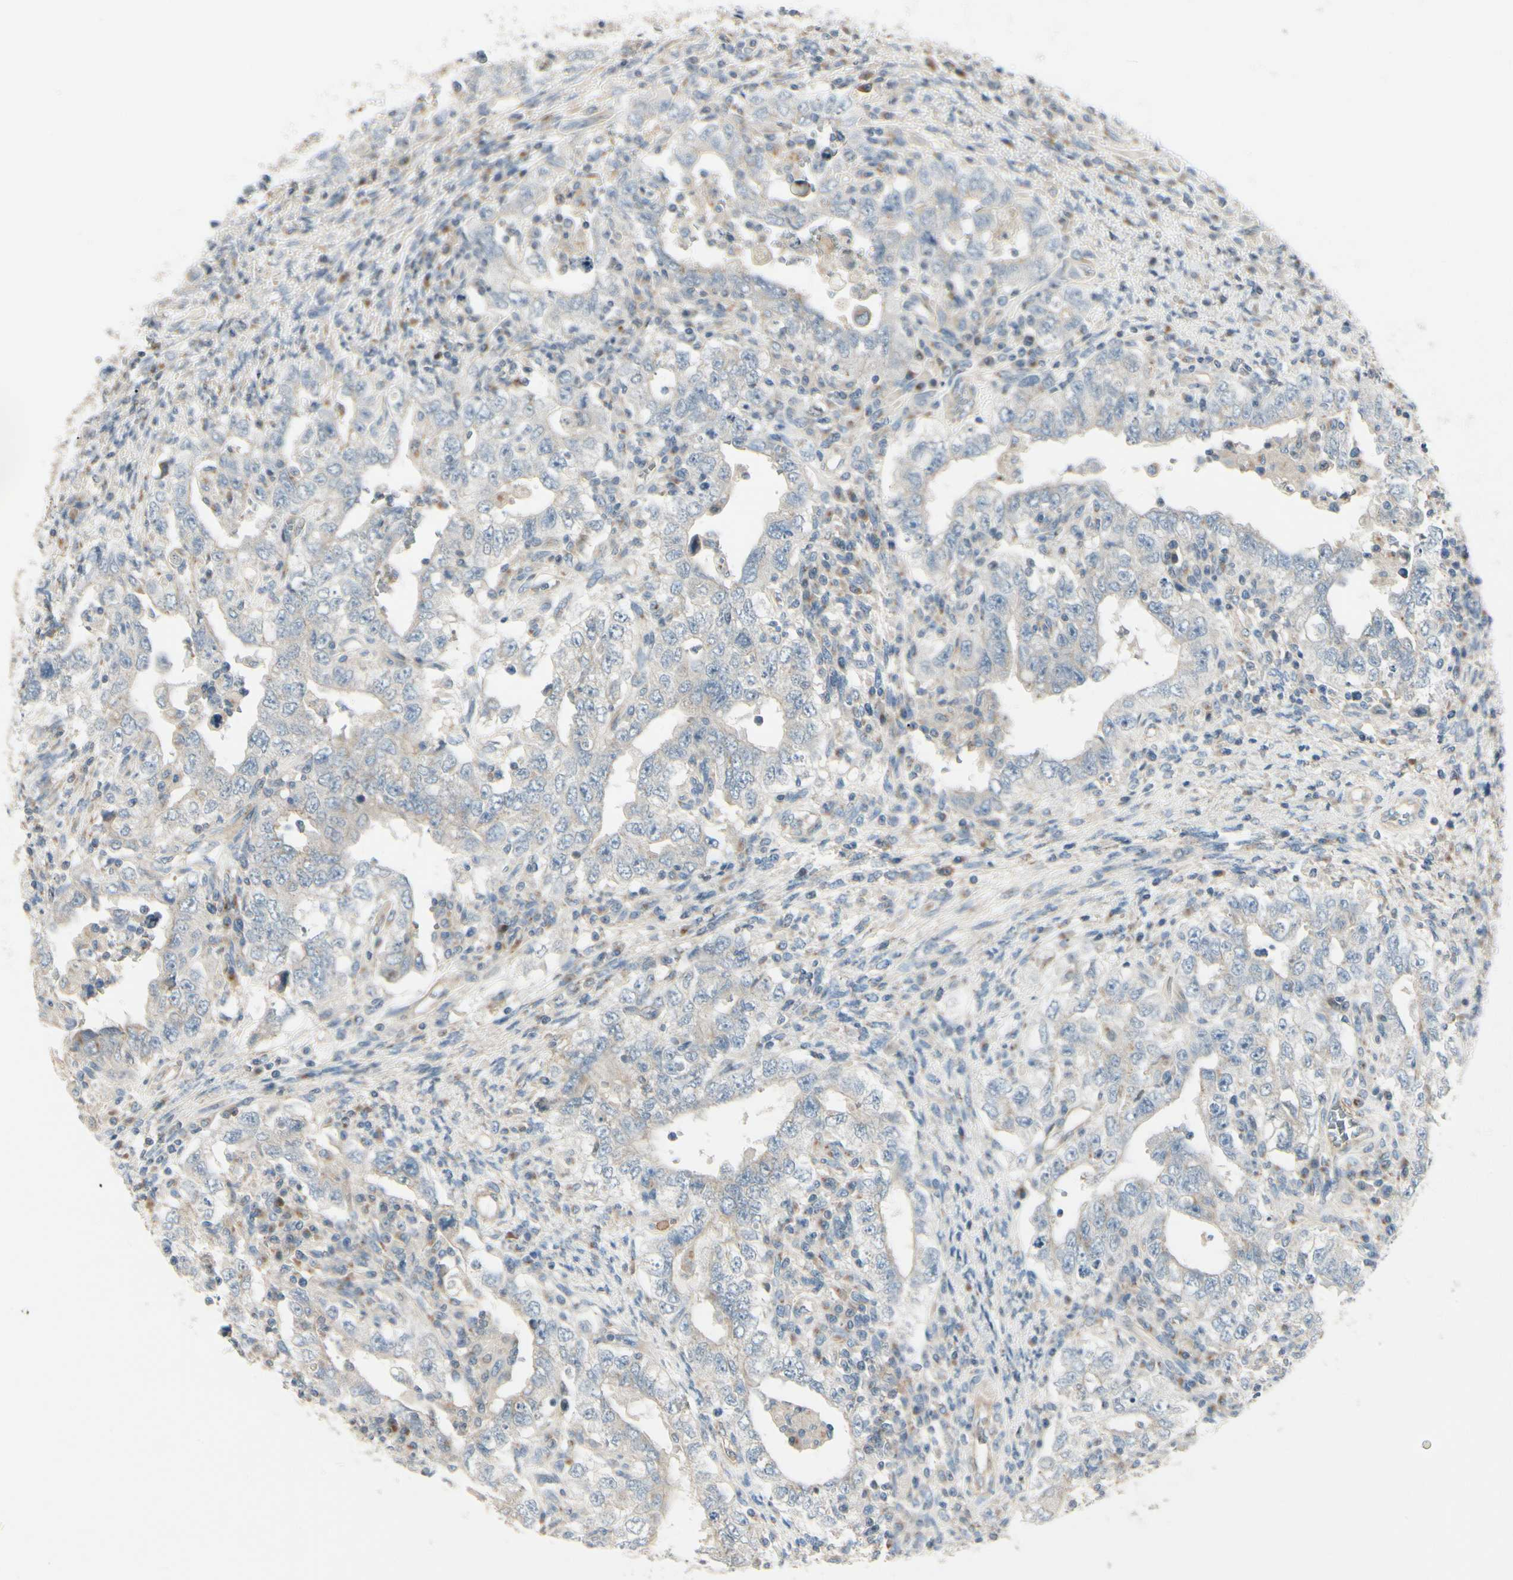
{"staining": {"intensity": "weak", "quantity": "<25%", "location": "cytoplasmic/membranous"}, "tissue": "testis cancer", "cell_type": "Tumor cells", "image_type": "cancer", "snomed": [{"axis": "morphology", "description": "Carcinoma, Embryonal, NOS"}, {"axis": "topography", "description": "Testis"}], "caption": "Tumor cells show no significant expression in testis cancer (embryonal carcinoma). (DAB IHC, high magnification).", "gene": "ABCA3", "patient": {"sex": "male", "age": 26}}